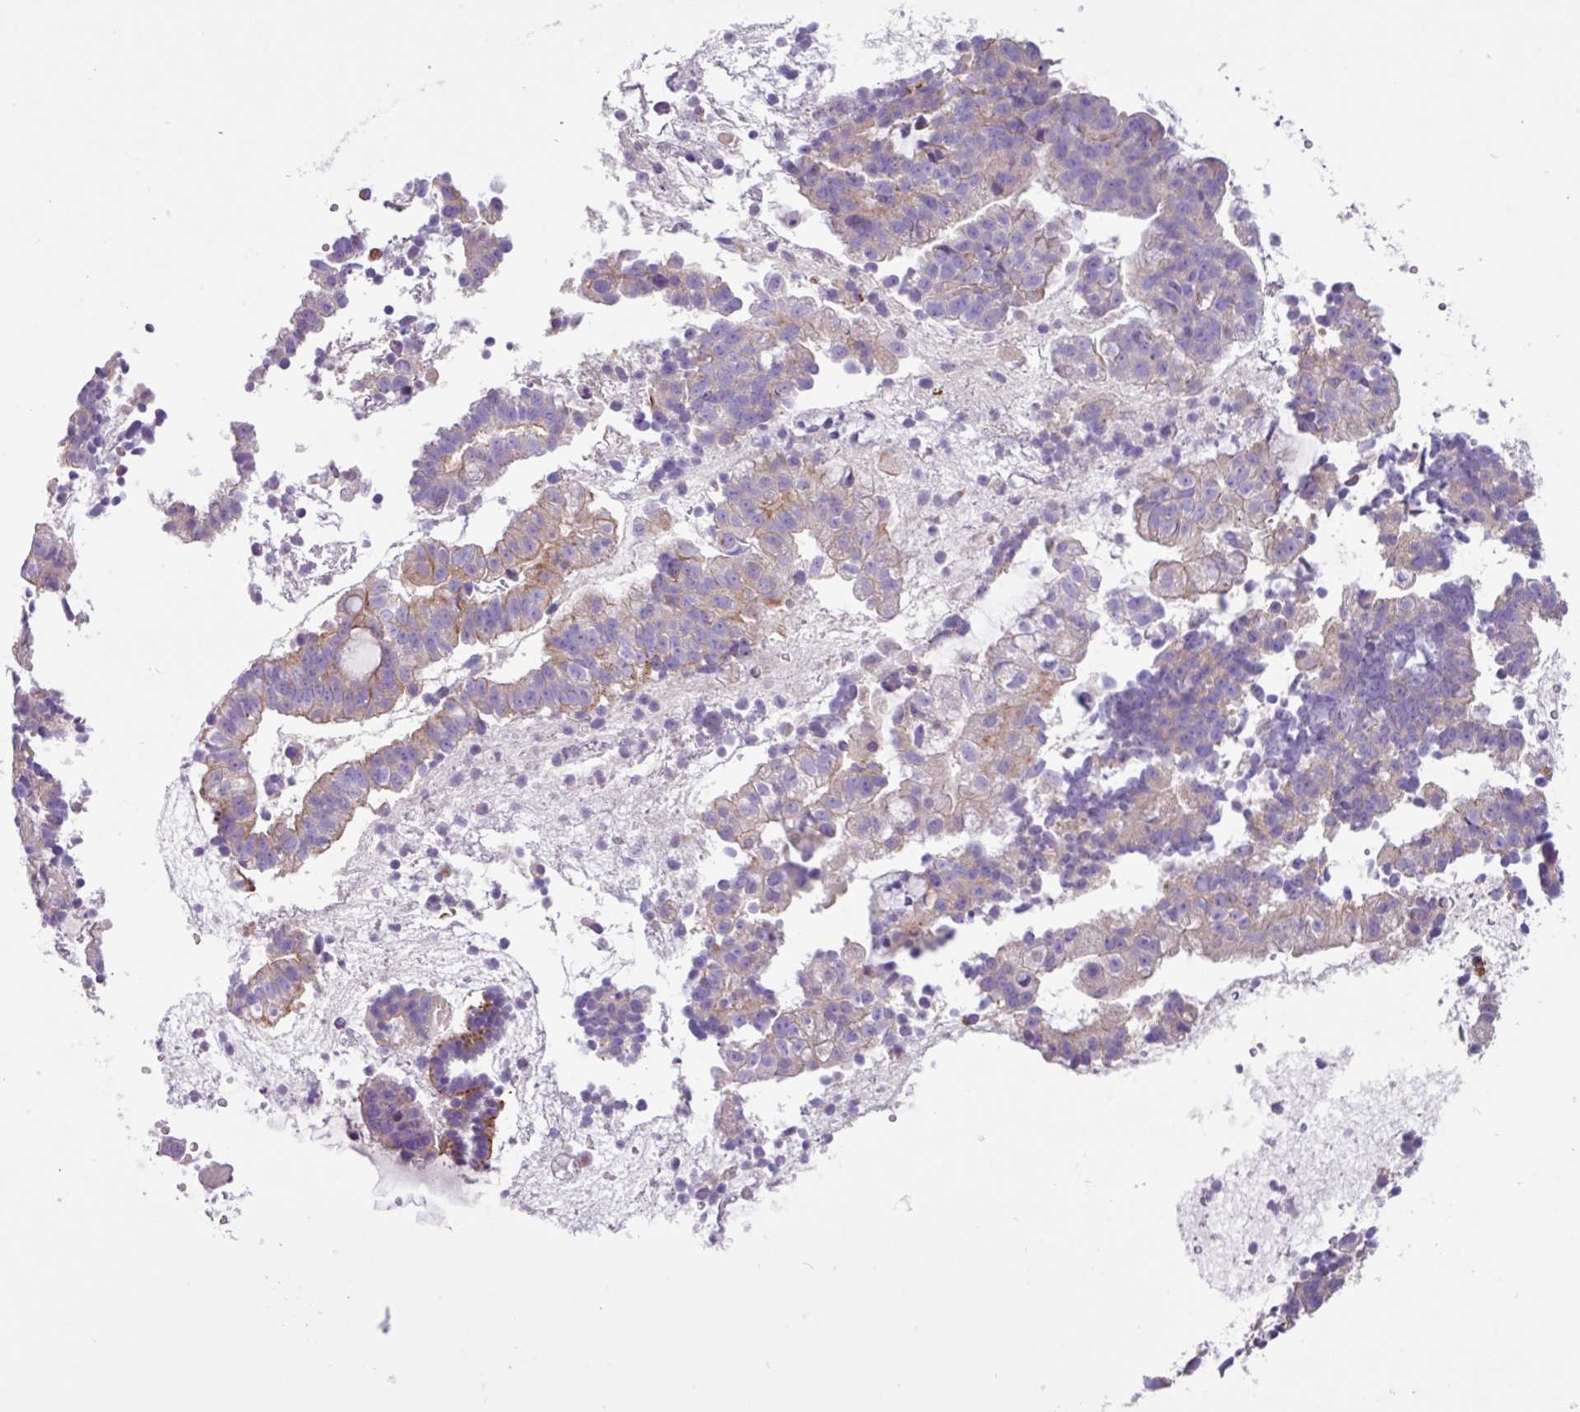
{"staining": {"intensity": "weak", "quantity": "<25%", "location": "cytoplasmic/membranous"}, "tissue": "endometrial cancer", "cell_type": "Tumor cells", "image_type": "cancer", "snomed": [{"axis": "morphology", "description": "Adenocarcinoma, NOS"}, {"axis": "topography", "description": "Endometrium"}], "caption": "Protein analysis of endometrial adenocarcinoma demonstrates no significant expression in tumor cells. The staining is performed using DAB brown chromogen with nuclei counter-stained in using hematoxylin.", "gene": "MRM2", "patient": {"sex": "female", "age": 76}}